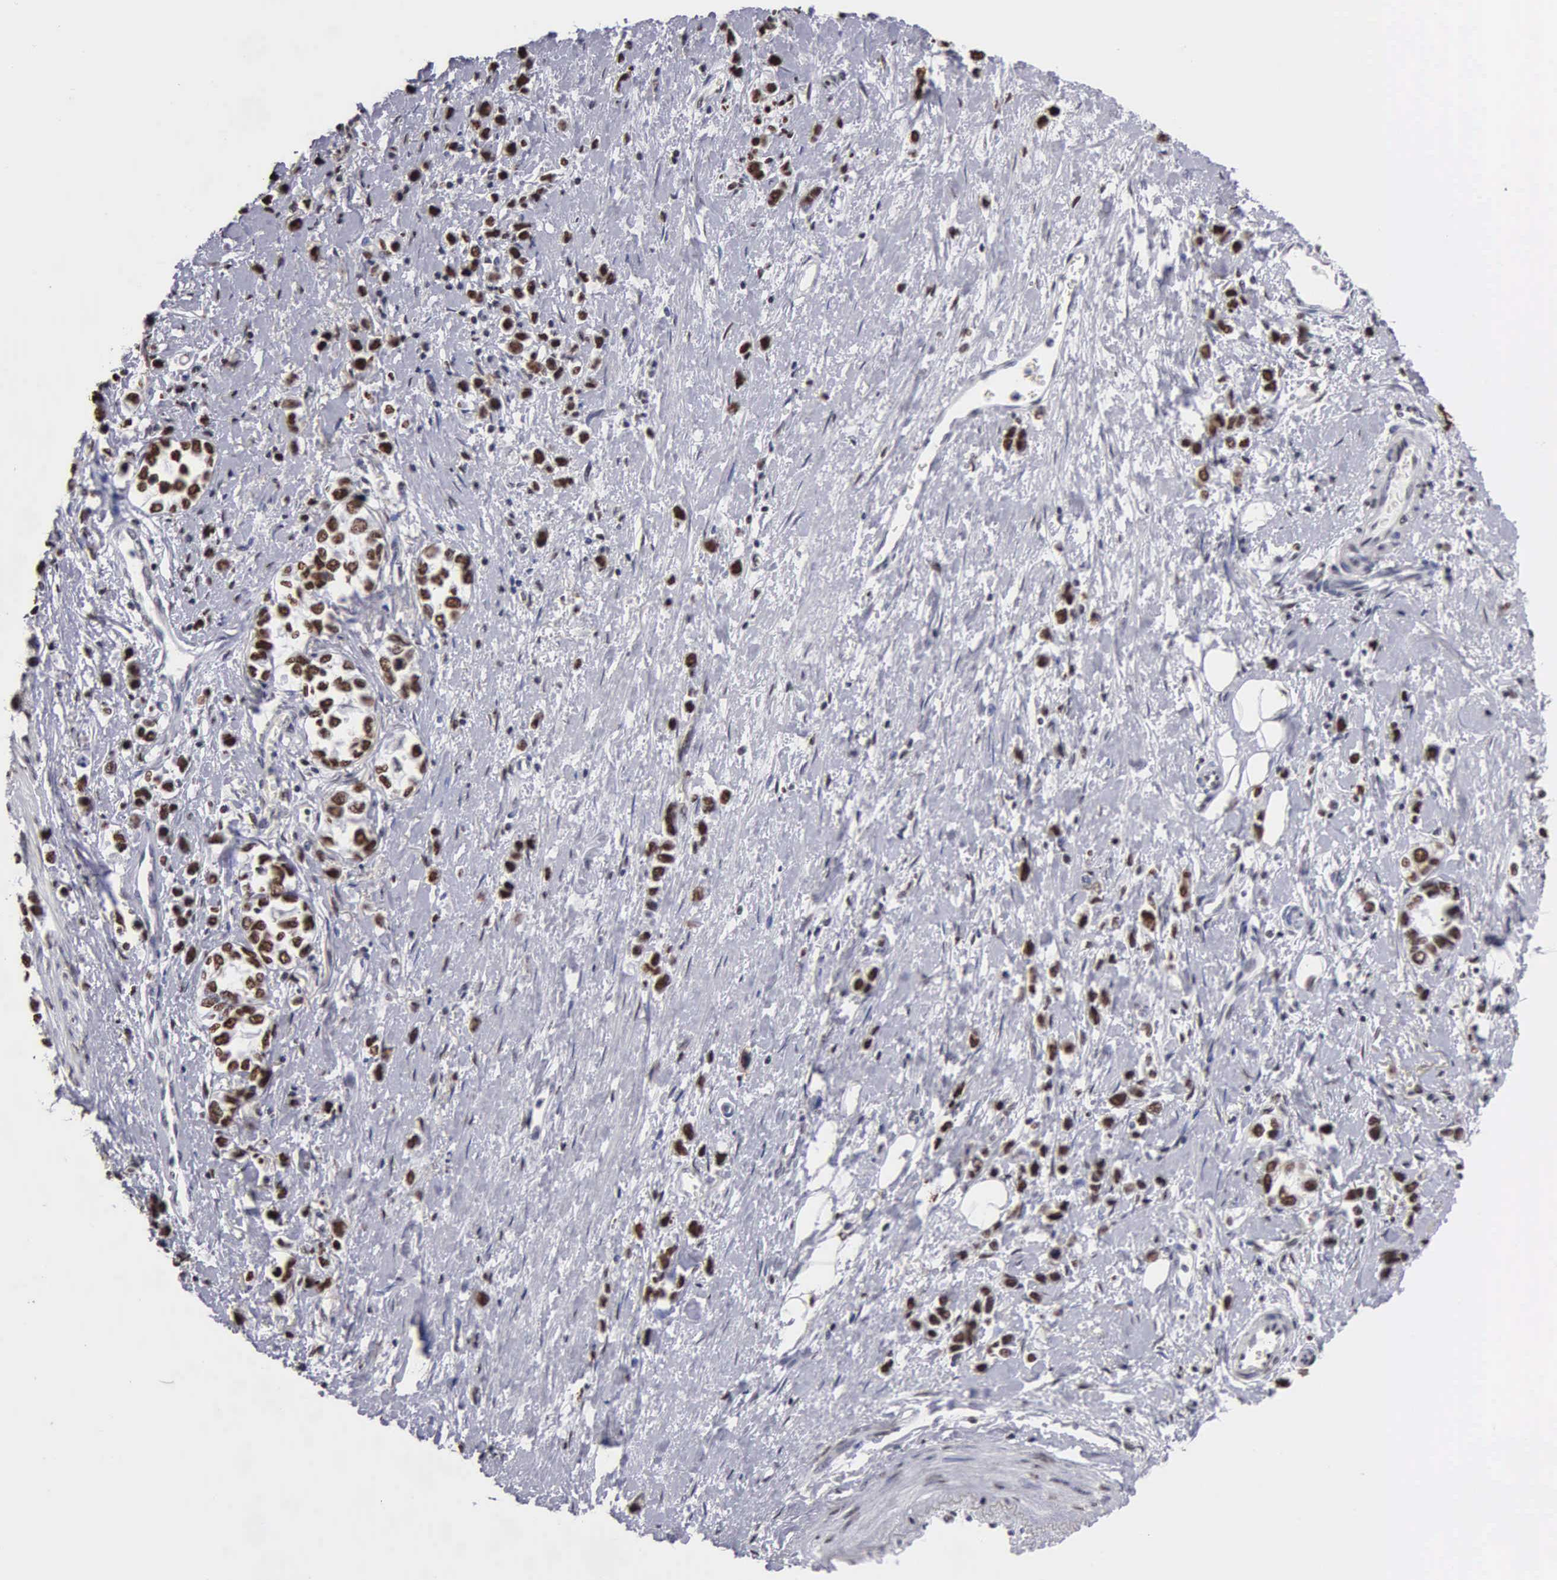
{"staining": {"intensity": "strong", "quantity": ">75%", "location": "nuclear"}, "tissue": "stomach cancer", "cell_type": "Tumor cells", "image_type": "cancer", "snomed": [{"axis": "morphology", "description": "Adenocarcinoma, NOS"}, {"axis": "topography", "description": "Stomach, upper"}], "caption": "IHC image of stomach cancer stained for a protein (brown), which reveals high levels of strong nuclear positivity in about >75% of tumor cells.", "gene": "CCNG1", "patient": {"sex": "male", "age": 76}}